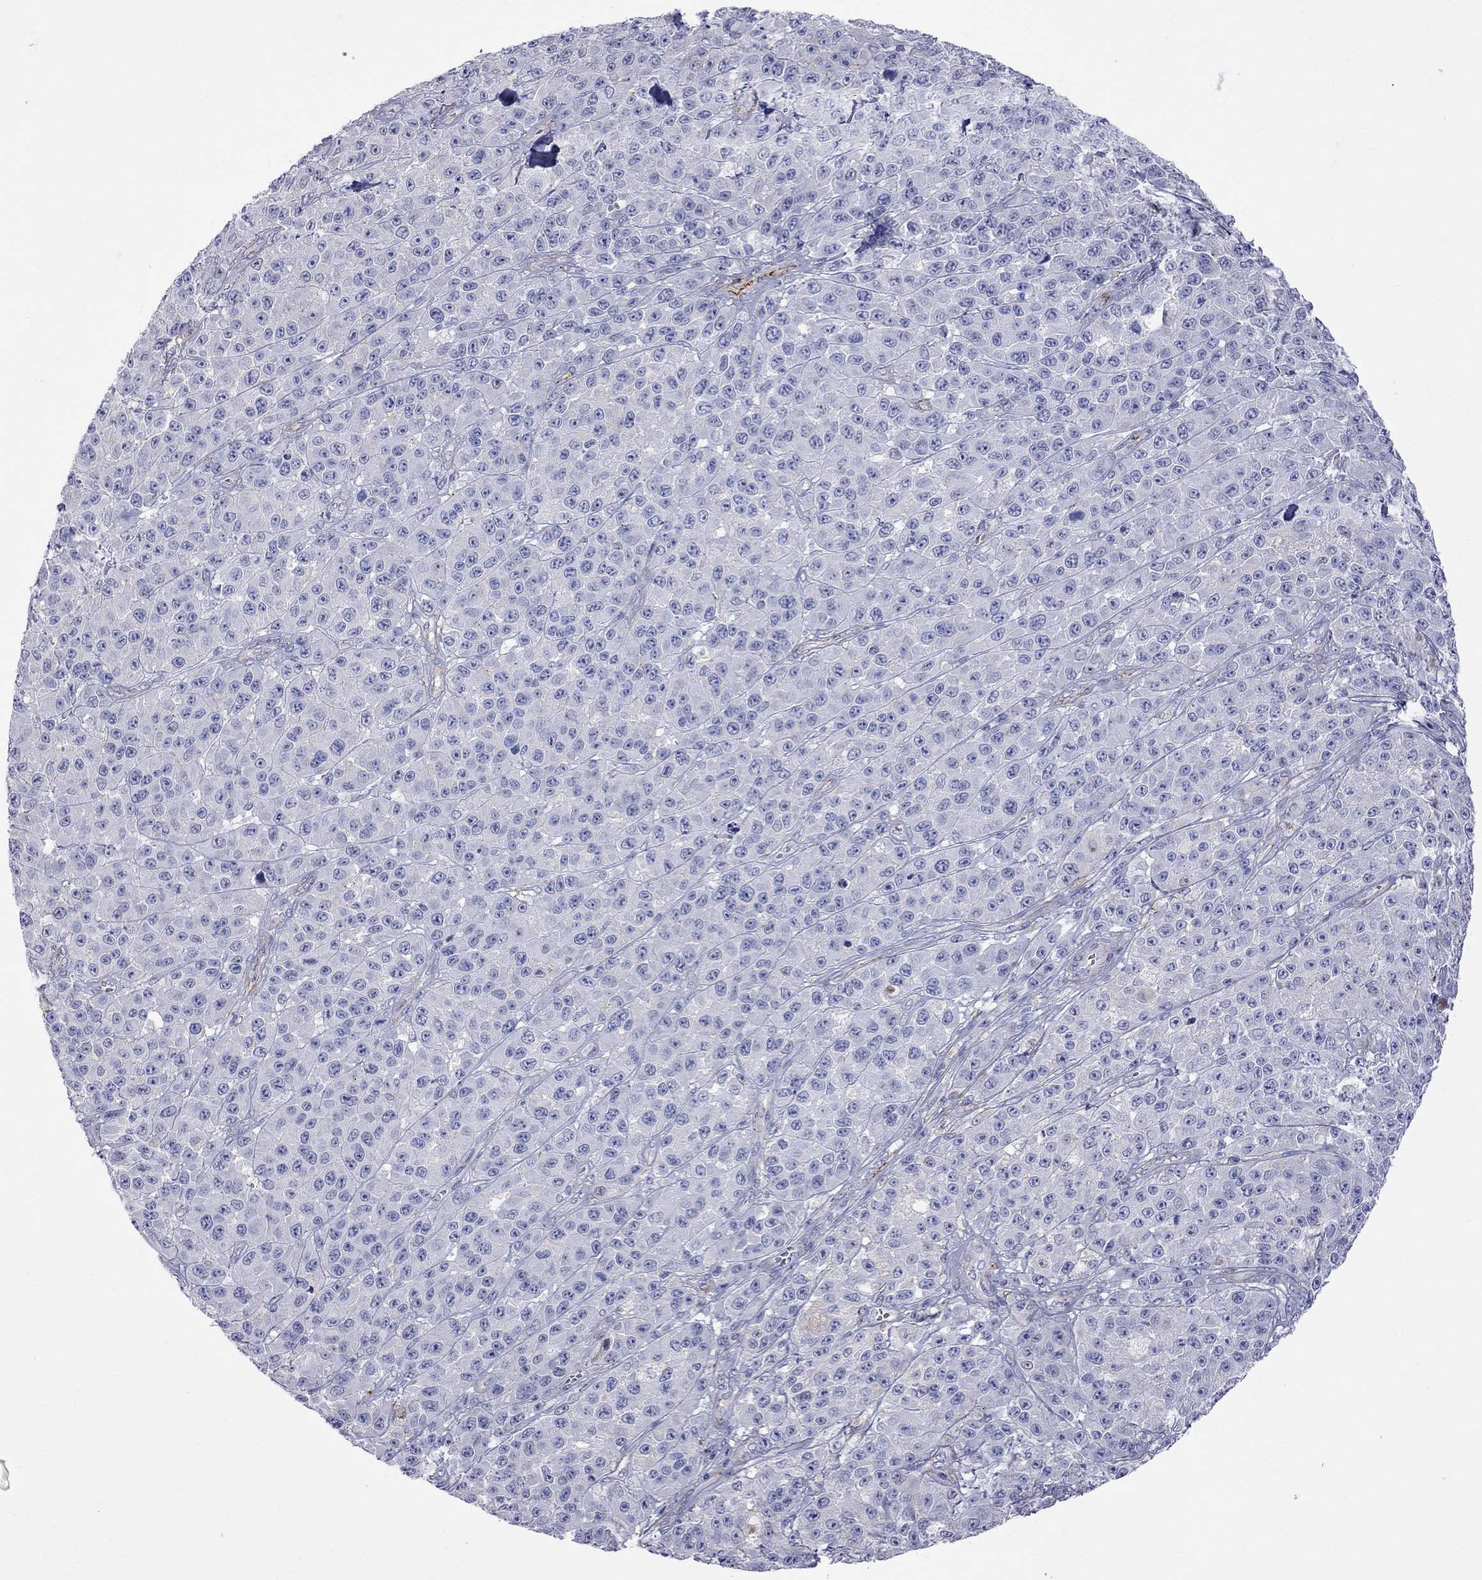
{"staining": {"intensity": "negative", "quantity": "none", "location": "none"}, "tissue": "melanoma", "cell_type": "Tumor cells", "image_type": "cancer", "snomed": [{"axis": "morphology", "description": "Malignant melanoma, NOS"}, {"axis": "topography", "description": "Skin"}], "caption": "Tumor cells show no significant protein staining in malignant melanoma.", "gene": "S100A3", "patient": {"sex": "female", "age": 58}}